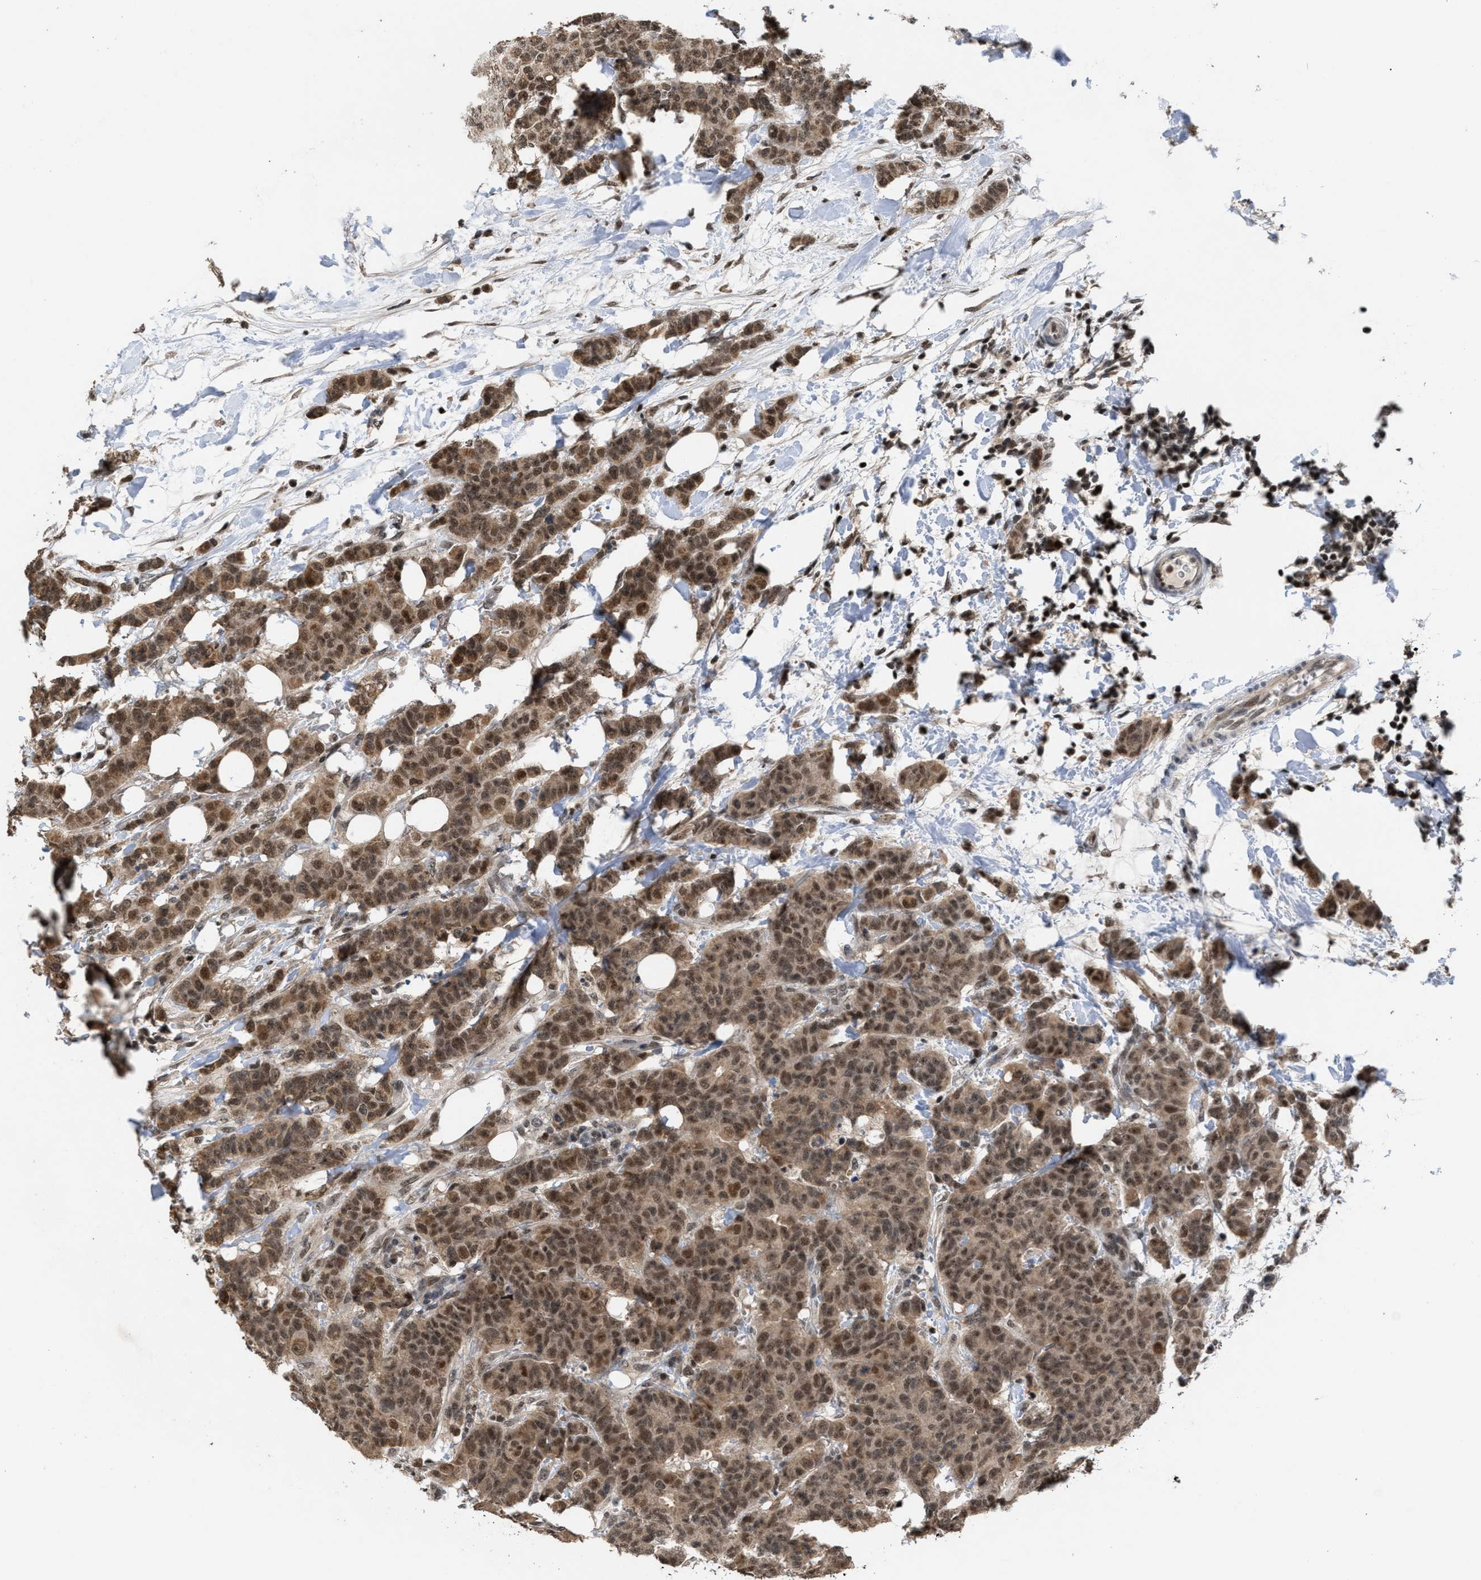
{"staining": {"intensity": "moderate", "quantity": ">75%", "location": "cytoplasmic/membranous,nuclear"}, "tissue": "breast cancer", "cell_type": "Tumor cells", "image_type": "cancer", "snomed": [{"axis": "morphology", "description": "Normal tissue, NOS"}, {"axis": "morphology", "description": "Duct carcinoma"}, {"axis": "topography", "description": "Breast"}], "caption": "A photomicrograph of breast intraductal carcinoma stained for a protein demonstrates moderate cytoplasmic/membranous and nuclear brown staining in tumor cells. The protein of interest is stained brown, and the nuclei are stained in blue (DAB (3,3'-diaminobenzidine) IHC with brightfield microscopy, high magnification).", "gene": "C9orf78", "patient": {"sex": "female", "age": 40}}